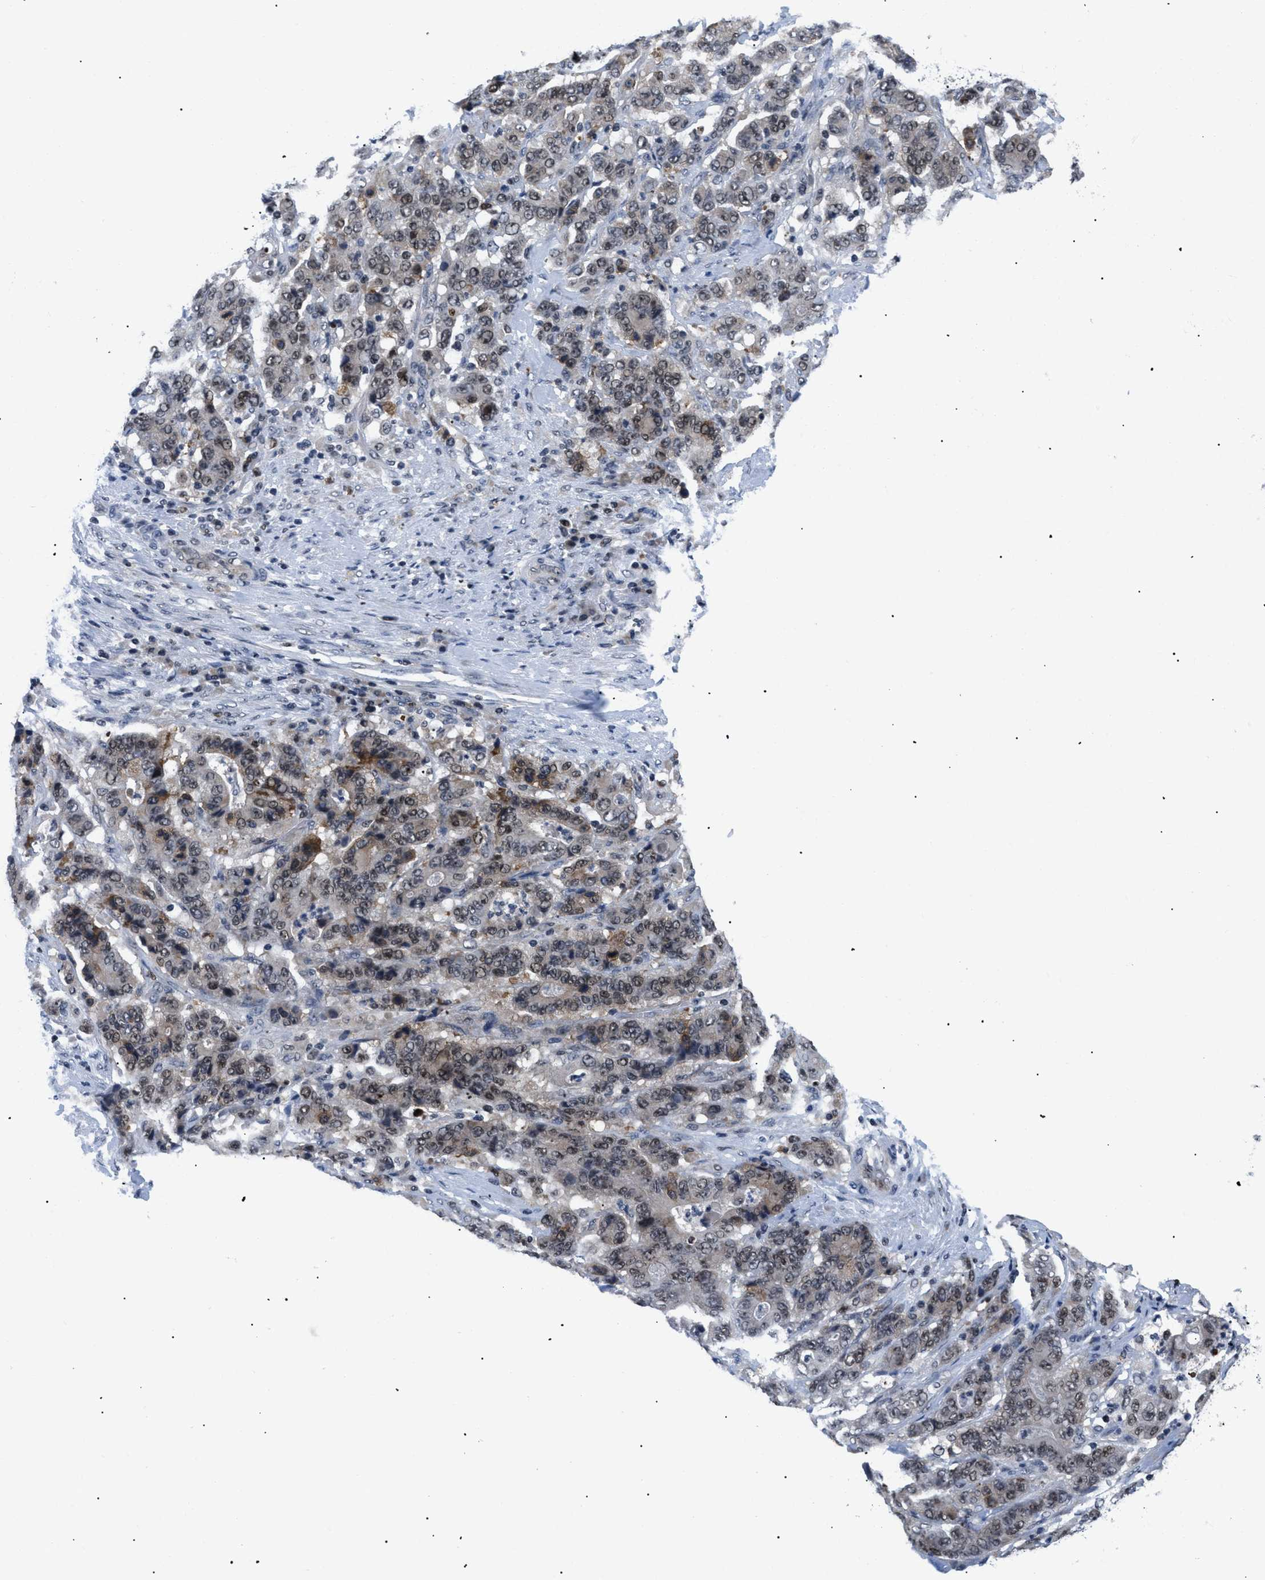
{"staining": {"intensity": "weak", "quantity": "25%-75%", "location": "nuclear"}, "tissue": "stomach cancer", "cell_type": "Tumor cells", "image_type": "cancer", "snomed": [{"axis": "morphology", "description": "Adenocarcinoma, NOS"}, {"axis": "topography", "description": "Stomach"}], "caption": "A photomicrograph of stomach cancer (adenocarcinoma) stained for a protein displays weak nuclear brown staining in tumor cells. (DAB (3,3'-diaminobenzidine) IHC with brightfield microscopy, high magnification).", "gene": "PITHD1", "patient": {"sex": "female", "age": 73}}